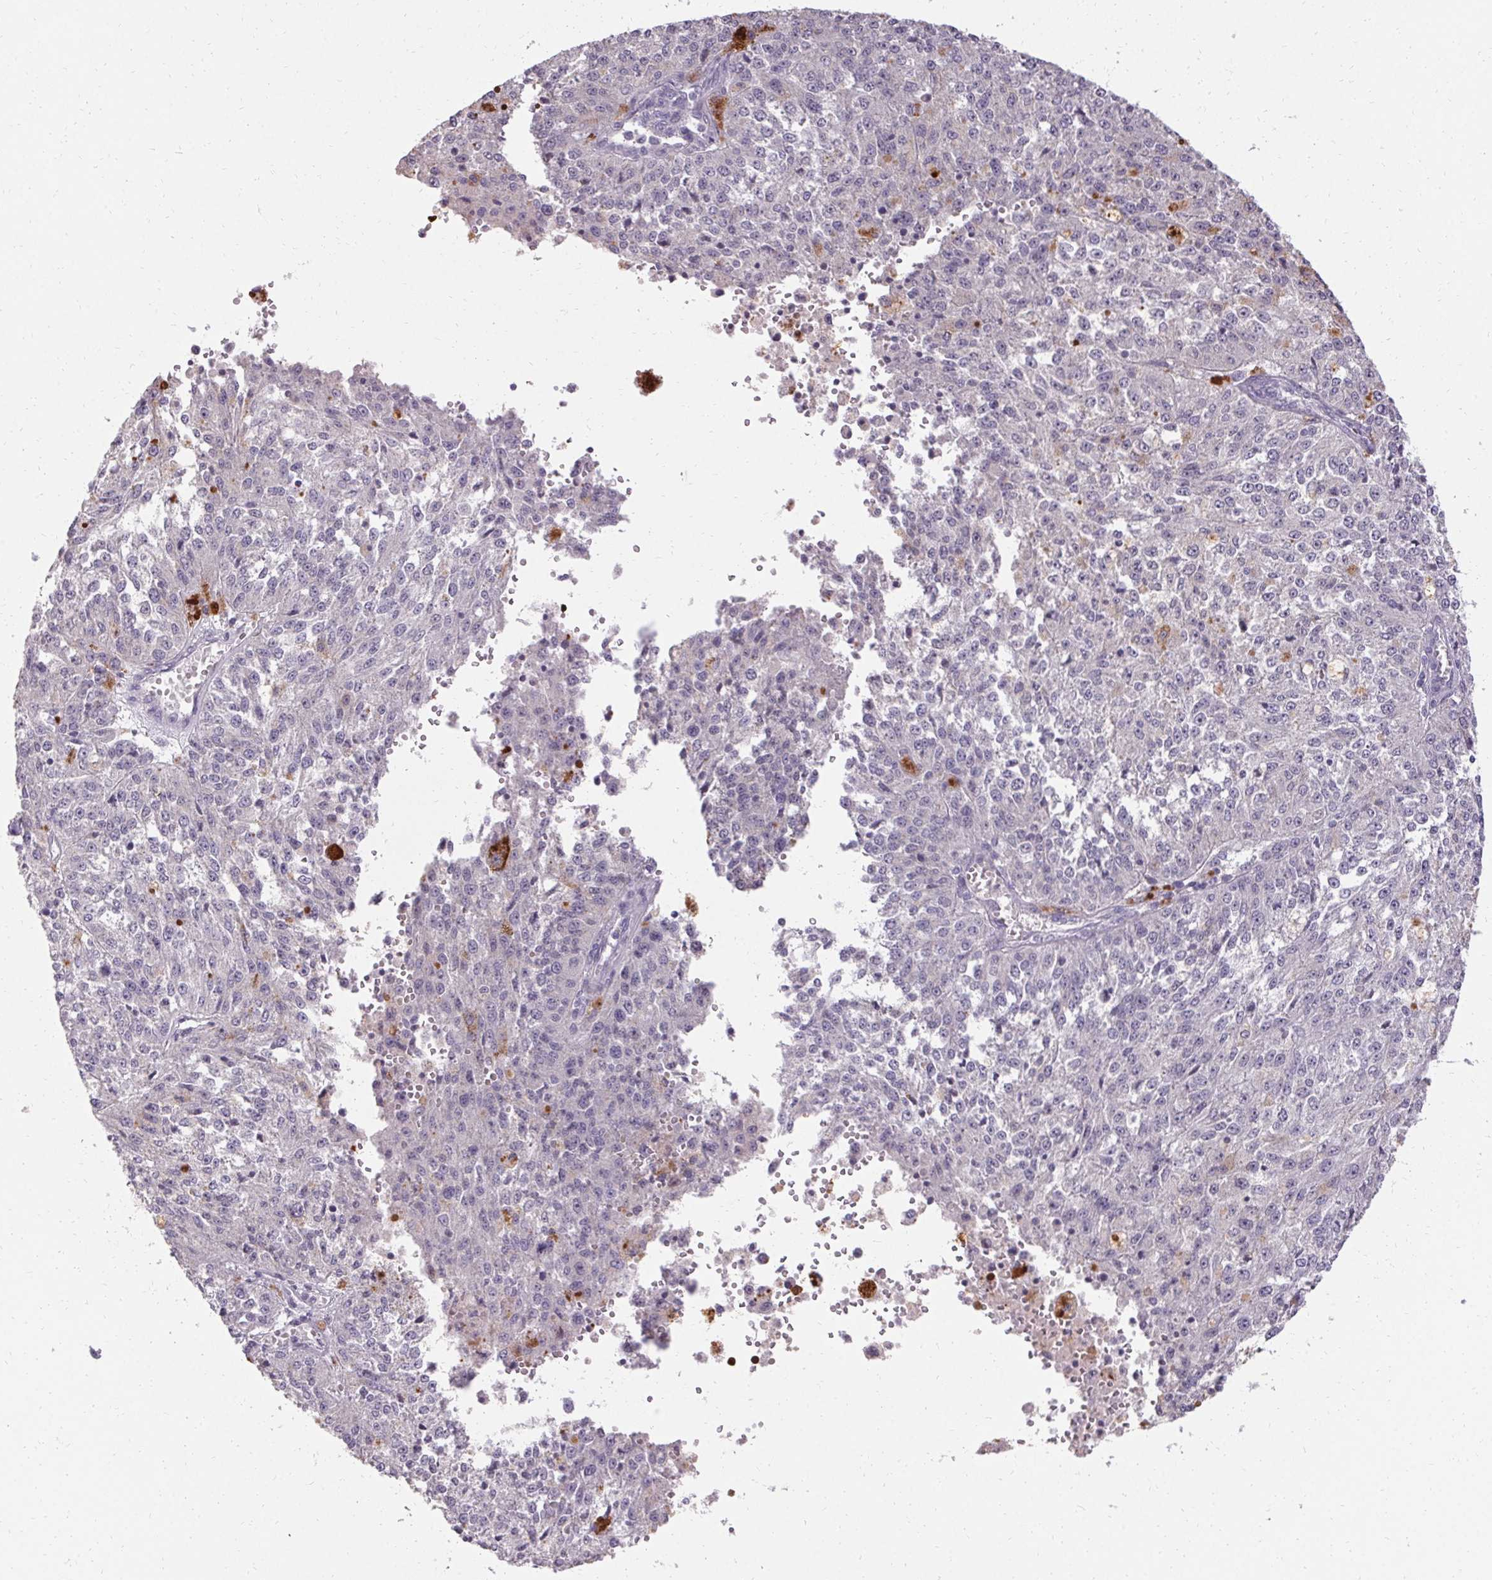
{"staining": {"intensity": "negative", "quantity": "none", "location": "none"}, "tissue": "melanoma", "cell_type": "Tumor cells", "image_type": "cancer", "snomed": [{"axis": "morphology", "description": "Malignant melanoma, Metastatic site"}, {"axis": "topography", "description": "Lymph node"}], "caption": "The immunohistochemistry (IHC) micrograph has no significant positivity in tumor cells of melanoma tissue.", "gene": "HSD17B3", "patient": {"sex": "female", "age": 64}}